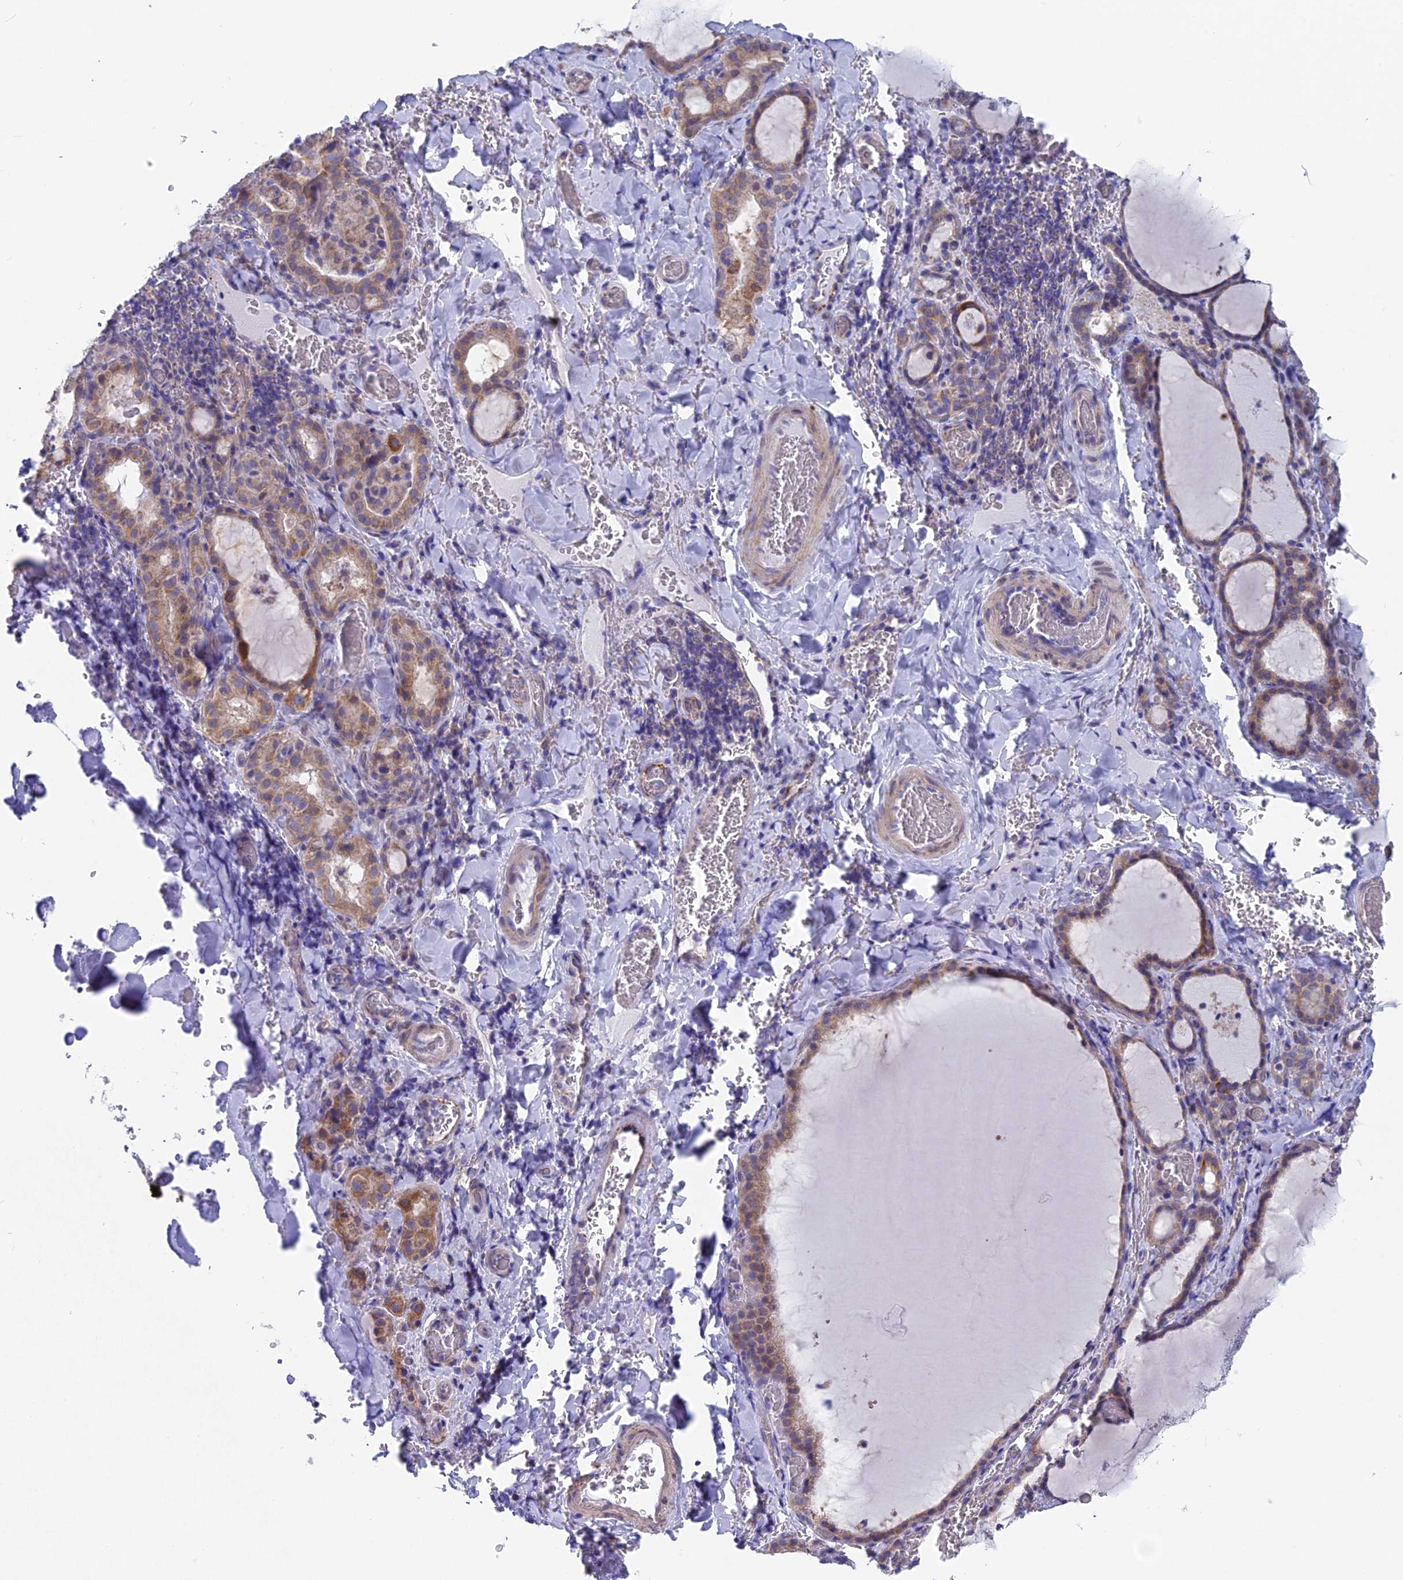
{"staining": {"intensity": "moderate", "quantity": ">75%", "location": "cytoplasmic/membranous"}, "tissue": "thyroid gland", "cell_type": "Glandular cells", "image_type": "normal", "snomed": [{"axis": "morphology", "description": "Normal tissue, NOS"}, {"axis": "topography", "description": "Thyroid gland"}], "caption": "High-power microscopy captured an immunohistochemistry histopathology image of benign thyroid gland, revealing moderate cytoplasmic/membranous expression in about >75% of glandular cells.", "gene": "AK4P3", "patient": {"sex": "female", "age": 39}}